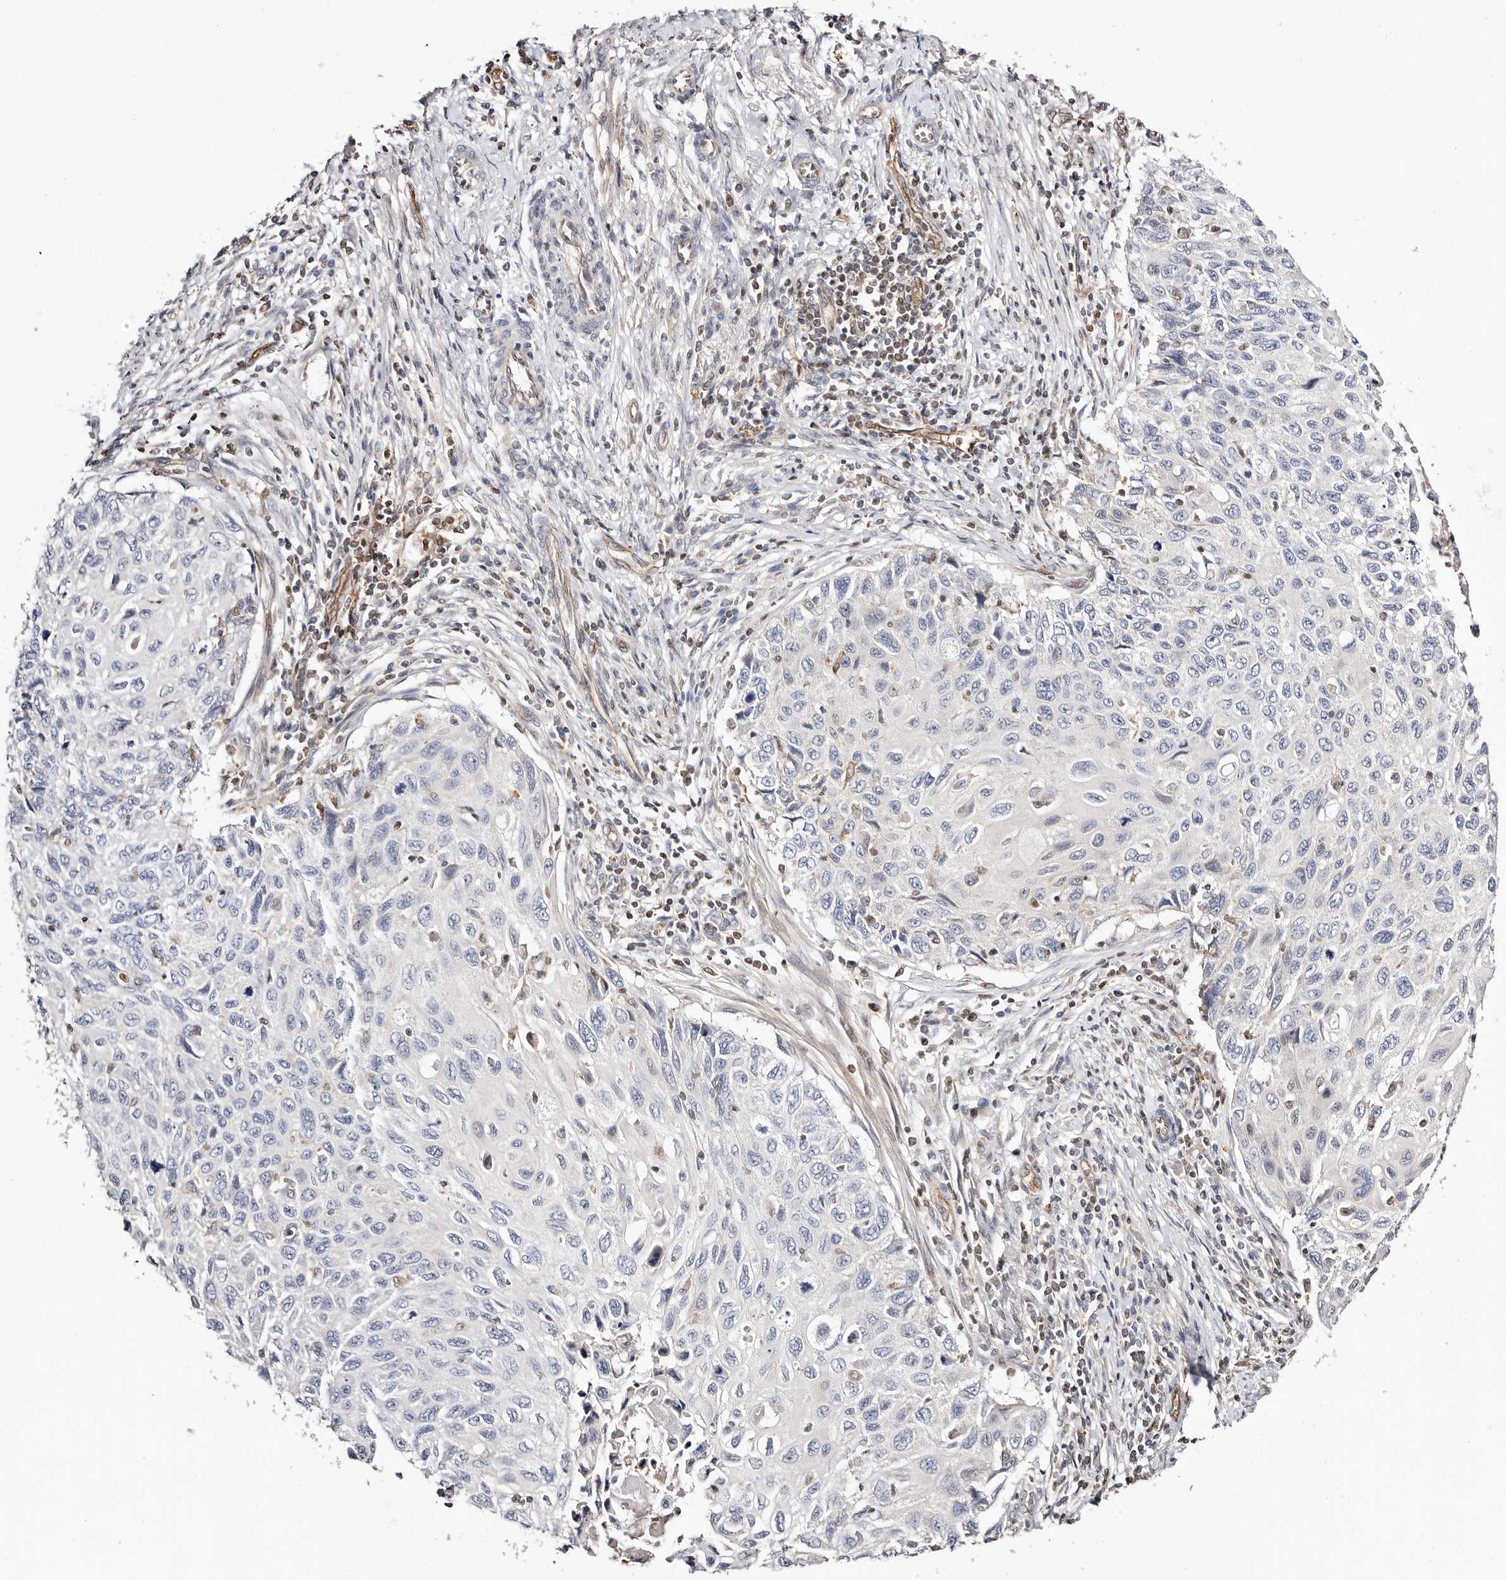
{"staining": {"intensity": "negative", "quantity": "none", "location": "none"}, "tissue": "cervical cancer", "cell_type": "Tumor cells", "image_type": "cancer", "snomed": [{"axis": "morphology", "description": "Squamous cell carcinoma, NOS"}, {"axis": "topography", "description": "Cervix"}], "caption": "Histopathology image shows no significant protein positivity in tumor cells of cervical cancer (squamous cell carcinoma). (Brightfield microscopy of DAB immunohistochemistry (IHC) at high magnification).", "gene": "STAT5A", "patient": {"sex": "female", "age": 70}}